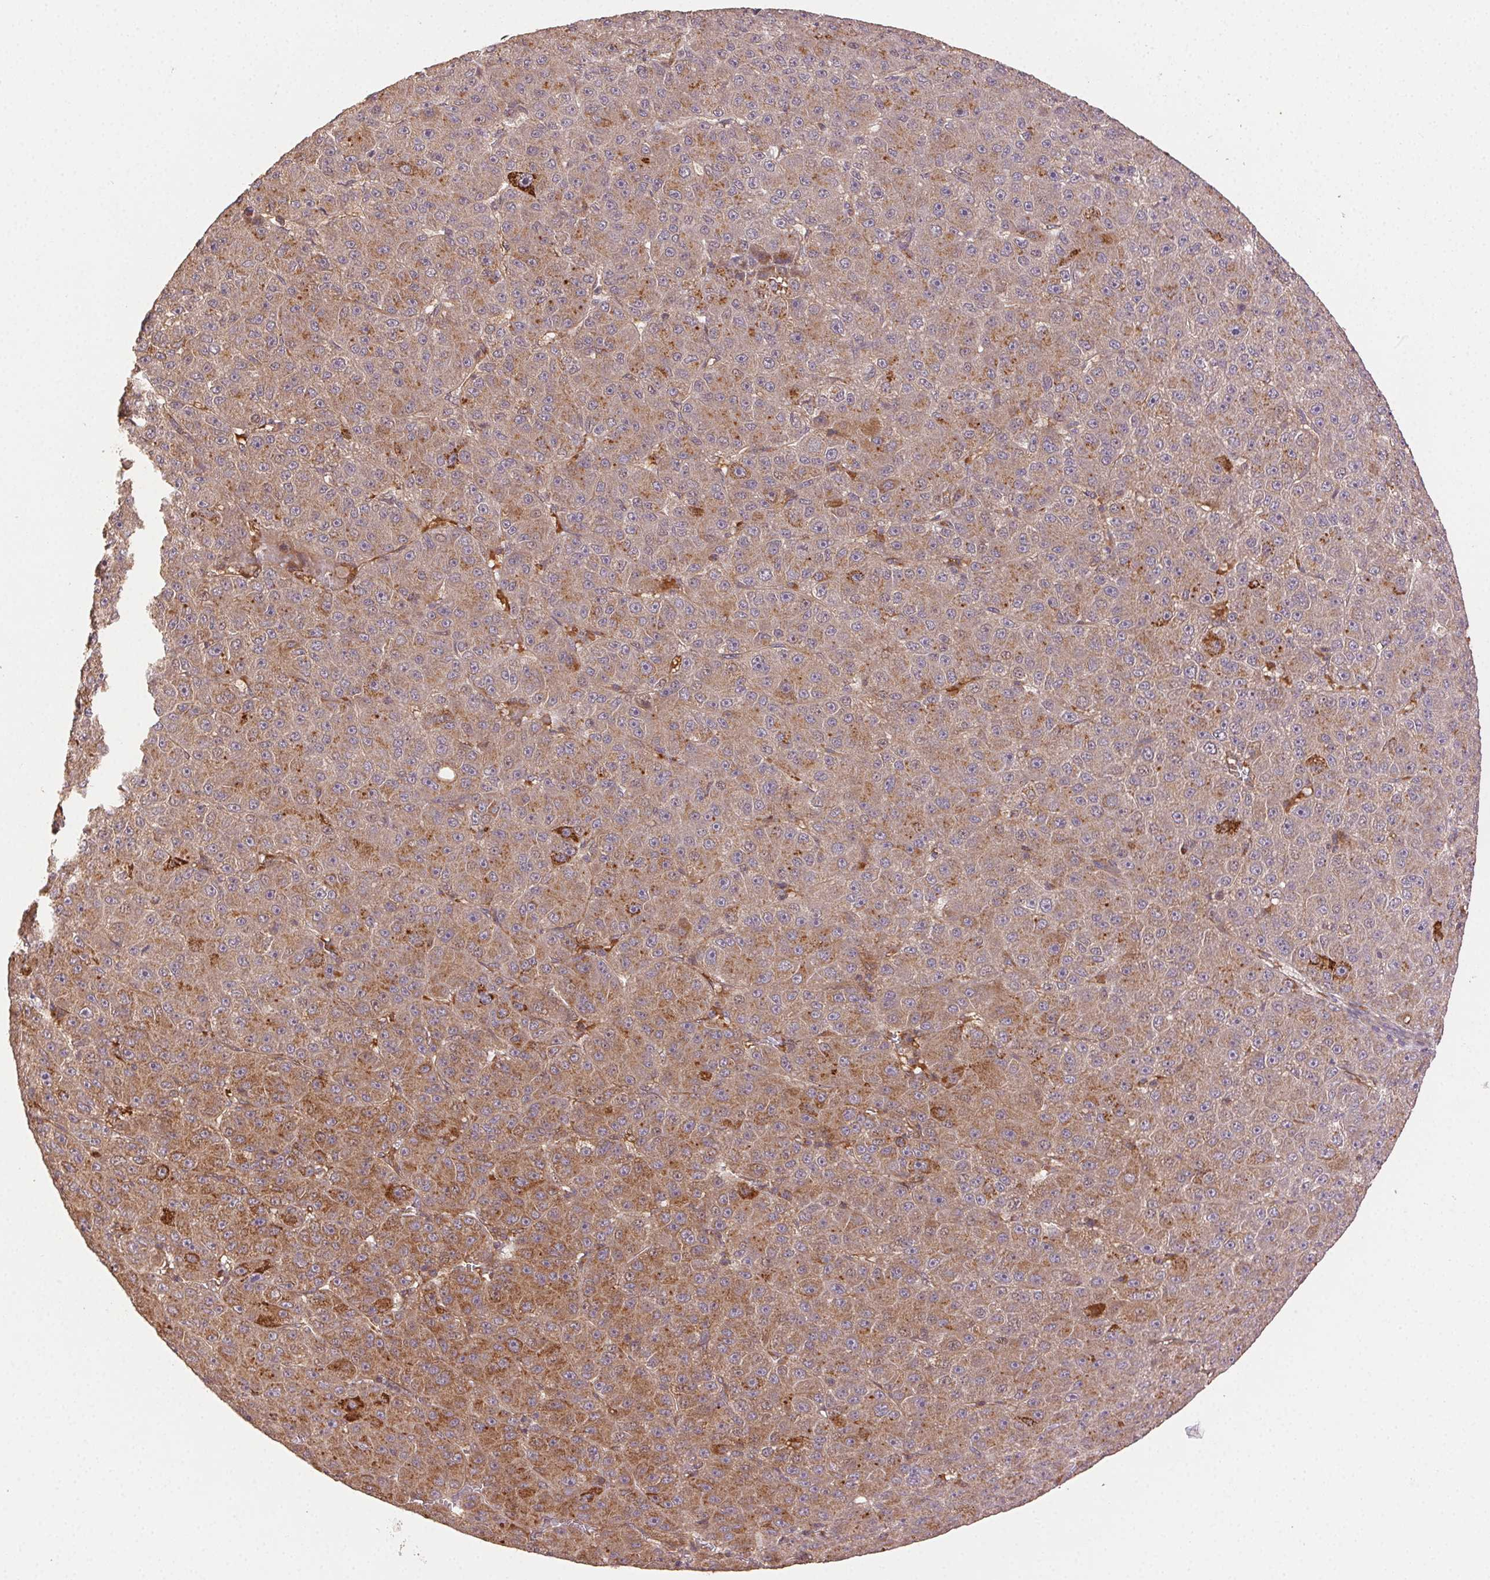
{"staining": {"intensity": "moderate", "quantity": ">75%", "location": "cytoplasmic/membranous"}, "tissue": "liver cancer", "cell_type": "Tumor cells", "image_type": "cancer", "snomed": [{"axis": "morphology", "description": "Carcinoma, Hepatocellular, NOS"}, {"axis": "topography", "description": "Liver"}], "caption": "There is medium levels of moderate cytoplasmic/membranous positivity in tumor cells of liver cancer, as demonstrated by immunohistochemical staining (brown color).", "gene": "KLHL15", "patient": {"sex": "male", "age": 67}}